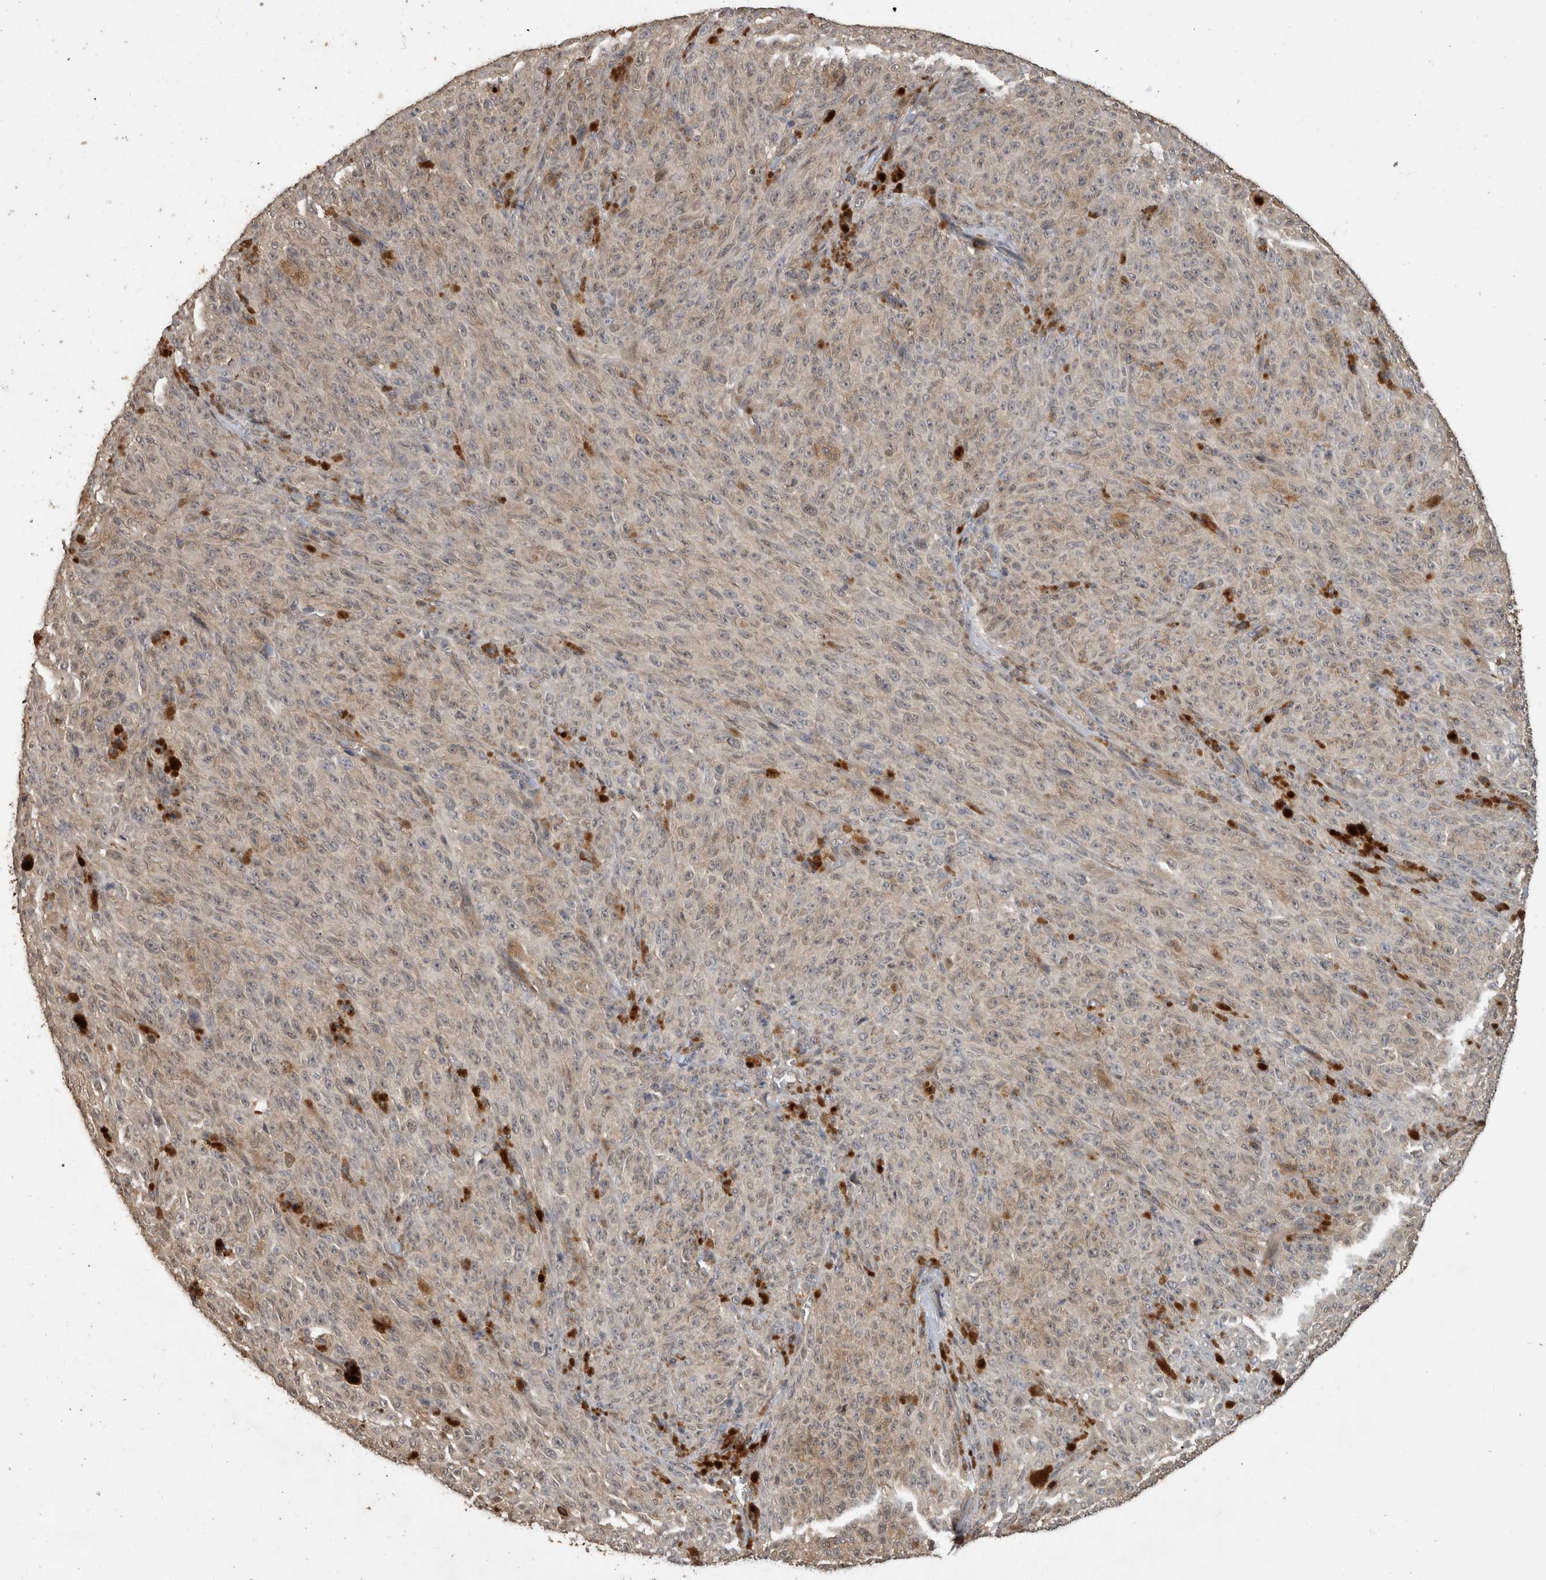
{"staining": {"intensity": "negative", "quantity": "none", "location": "none"}, "tissue": "melanoma", "cell_type": "Tumor cells", "image_type": "cancer", "snomed": [{"axis": "morphology", "description": "Malignant melanoma, NOS"}, {"axis": "topography", "description": "Skin"}], "caption": "This photomicrograph is of melanoma stained with immunohistochemistry (IHC) to label a protein in brown with the nuclei are counter-stained blue. There is no staining in tumor cells. The staining is performed using DAB (3,3'-diaminobenzidine) brown chromogen with nuclei counter-stained in using hematoxylin.", "gene": "RHPN1", "patient": {"sex": "female", "age": 82}}